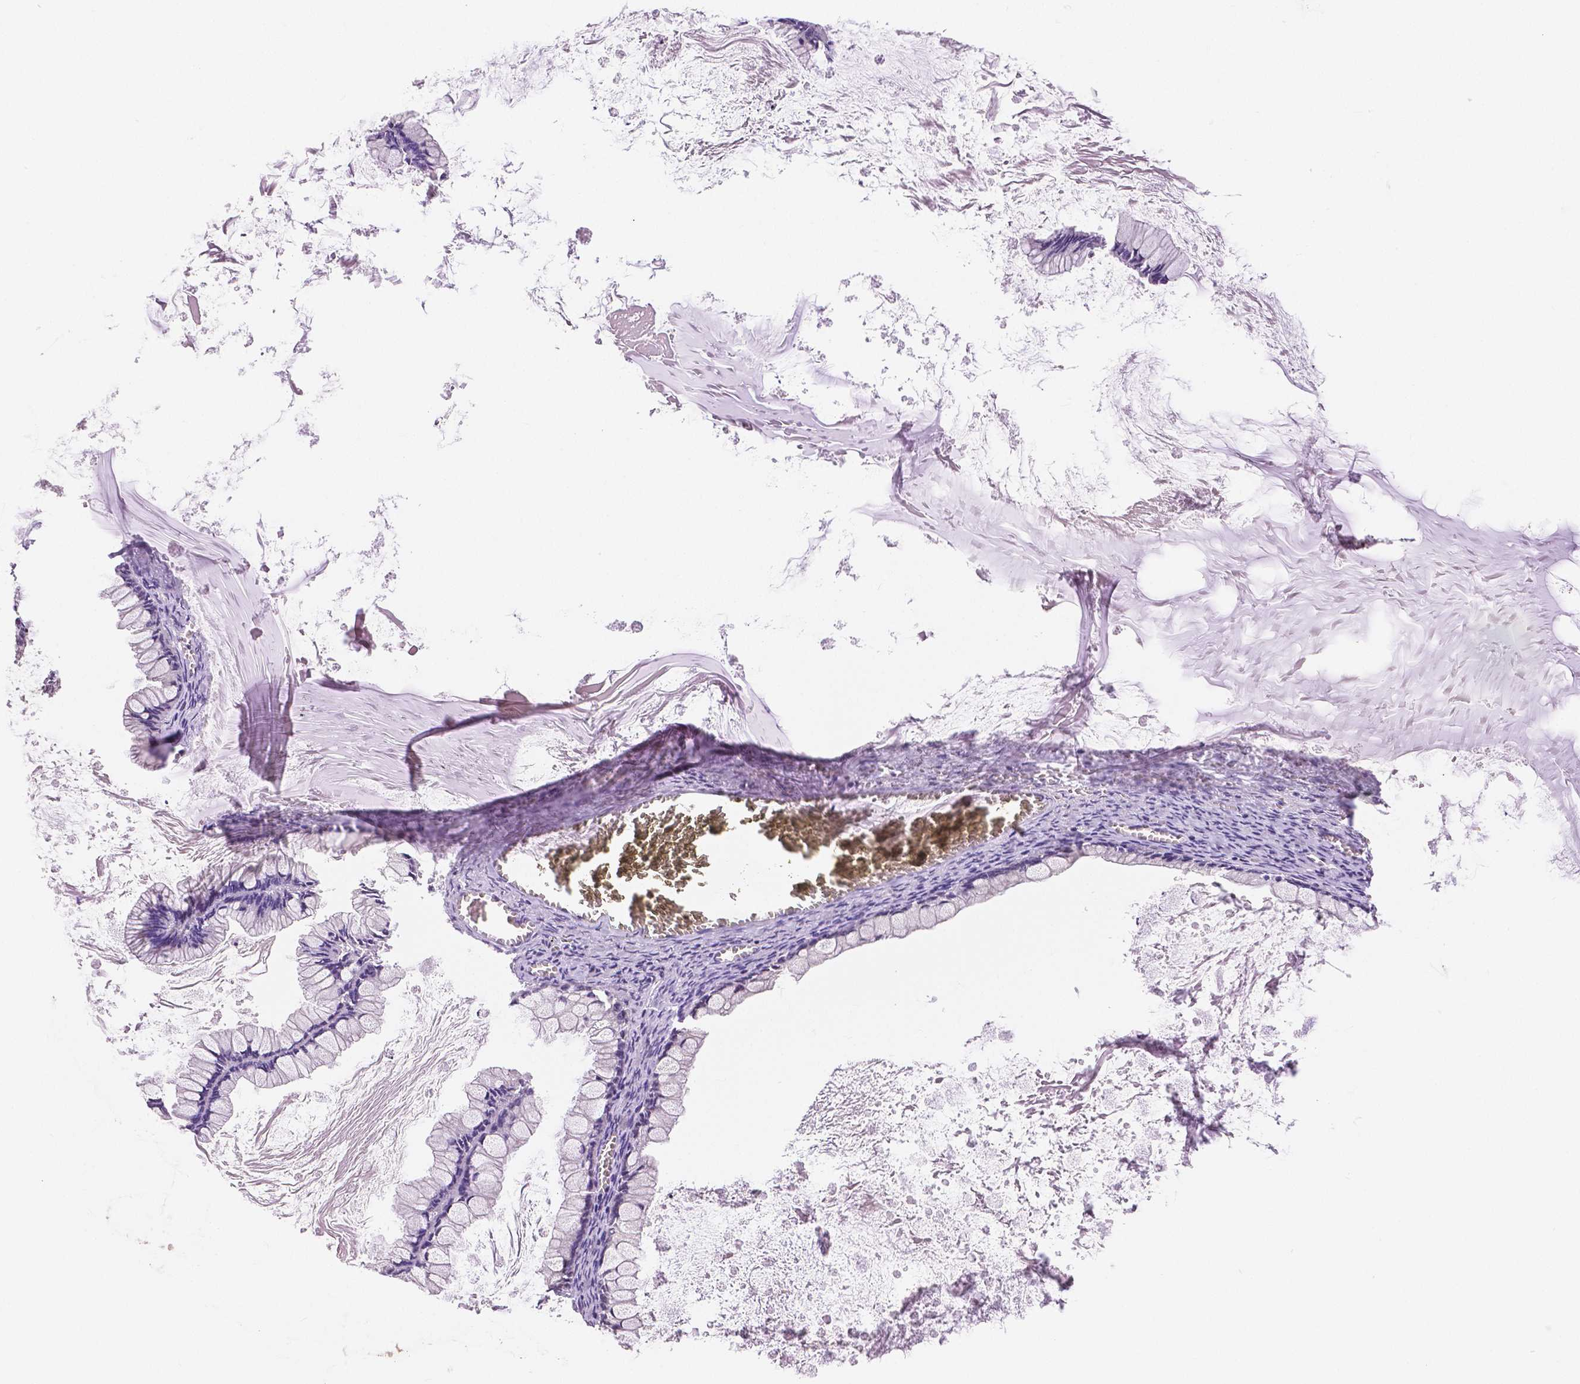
{"staining": {"intensity": "negative", "quantity": "none", "location": "none"}, "tissue": "ovarian cancer", "cell_type": "Tumor cells", "image_type": "cancer", "snomed": [{"axis": "morphology", "description": "Cystadenocarcinoma, mucinous, NOS"}, {"axis": "topography", "description": "Ovary"}], "caption": "Immunohistochemical staining of human mucinous cystadenocarcinoma (ovarian) exhibits no significant staining in tumor cells. (Stains: DAB immunohistochemistry (IHC) with hematoxylin counter stain, Microscopy: brightfield microscopy at high magnification).", "gene": "NHP2", "patient": {"sex": "female", "age": 67}}